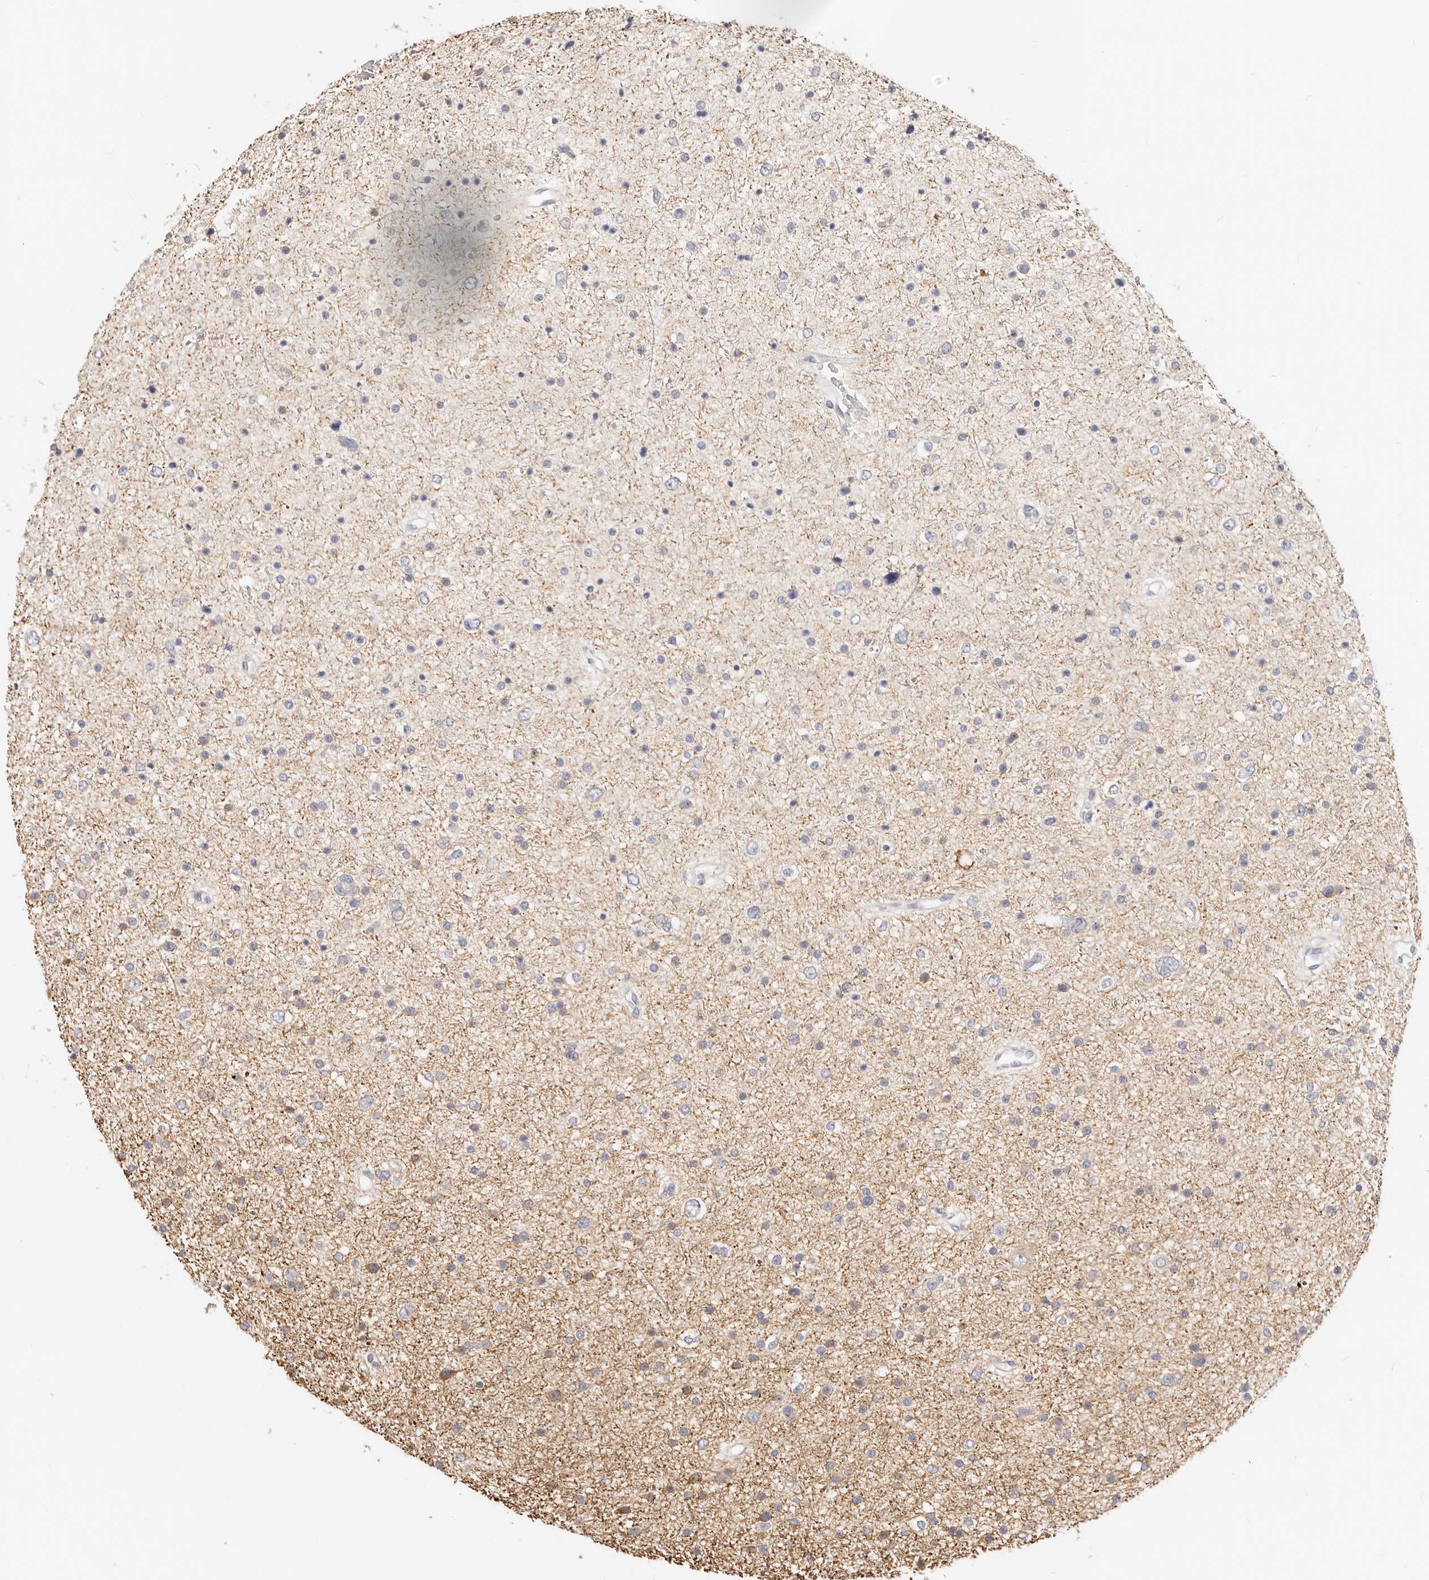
{"staining": {"intensity": "weak", "quantity": "<25%", "location": "cytoplasmic/membranous"}, "tissue": "glioma", "cell_type": "Tumor cells", "image_type": "cancer", "snomed": [{"axis": "morphology", "description": "Glioma, malignant, Low grade"}, {"axis": "topography", "description": "Brain"}], "caption": "This is an immunohistochemistry (IHC) micrograph of malignant glioma (low-grade). There is no positivity in tumor cells.", "gene": "DTNBP1", "patient": {"sex": "female", "age": 37}}